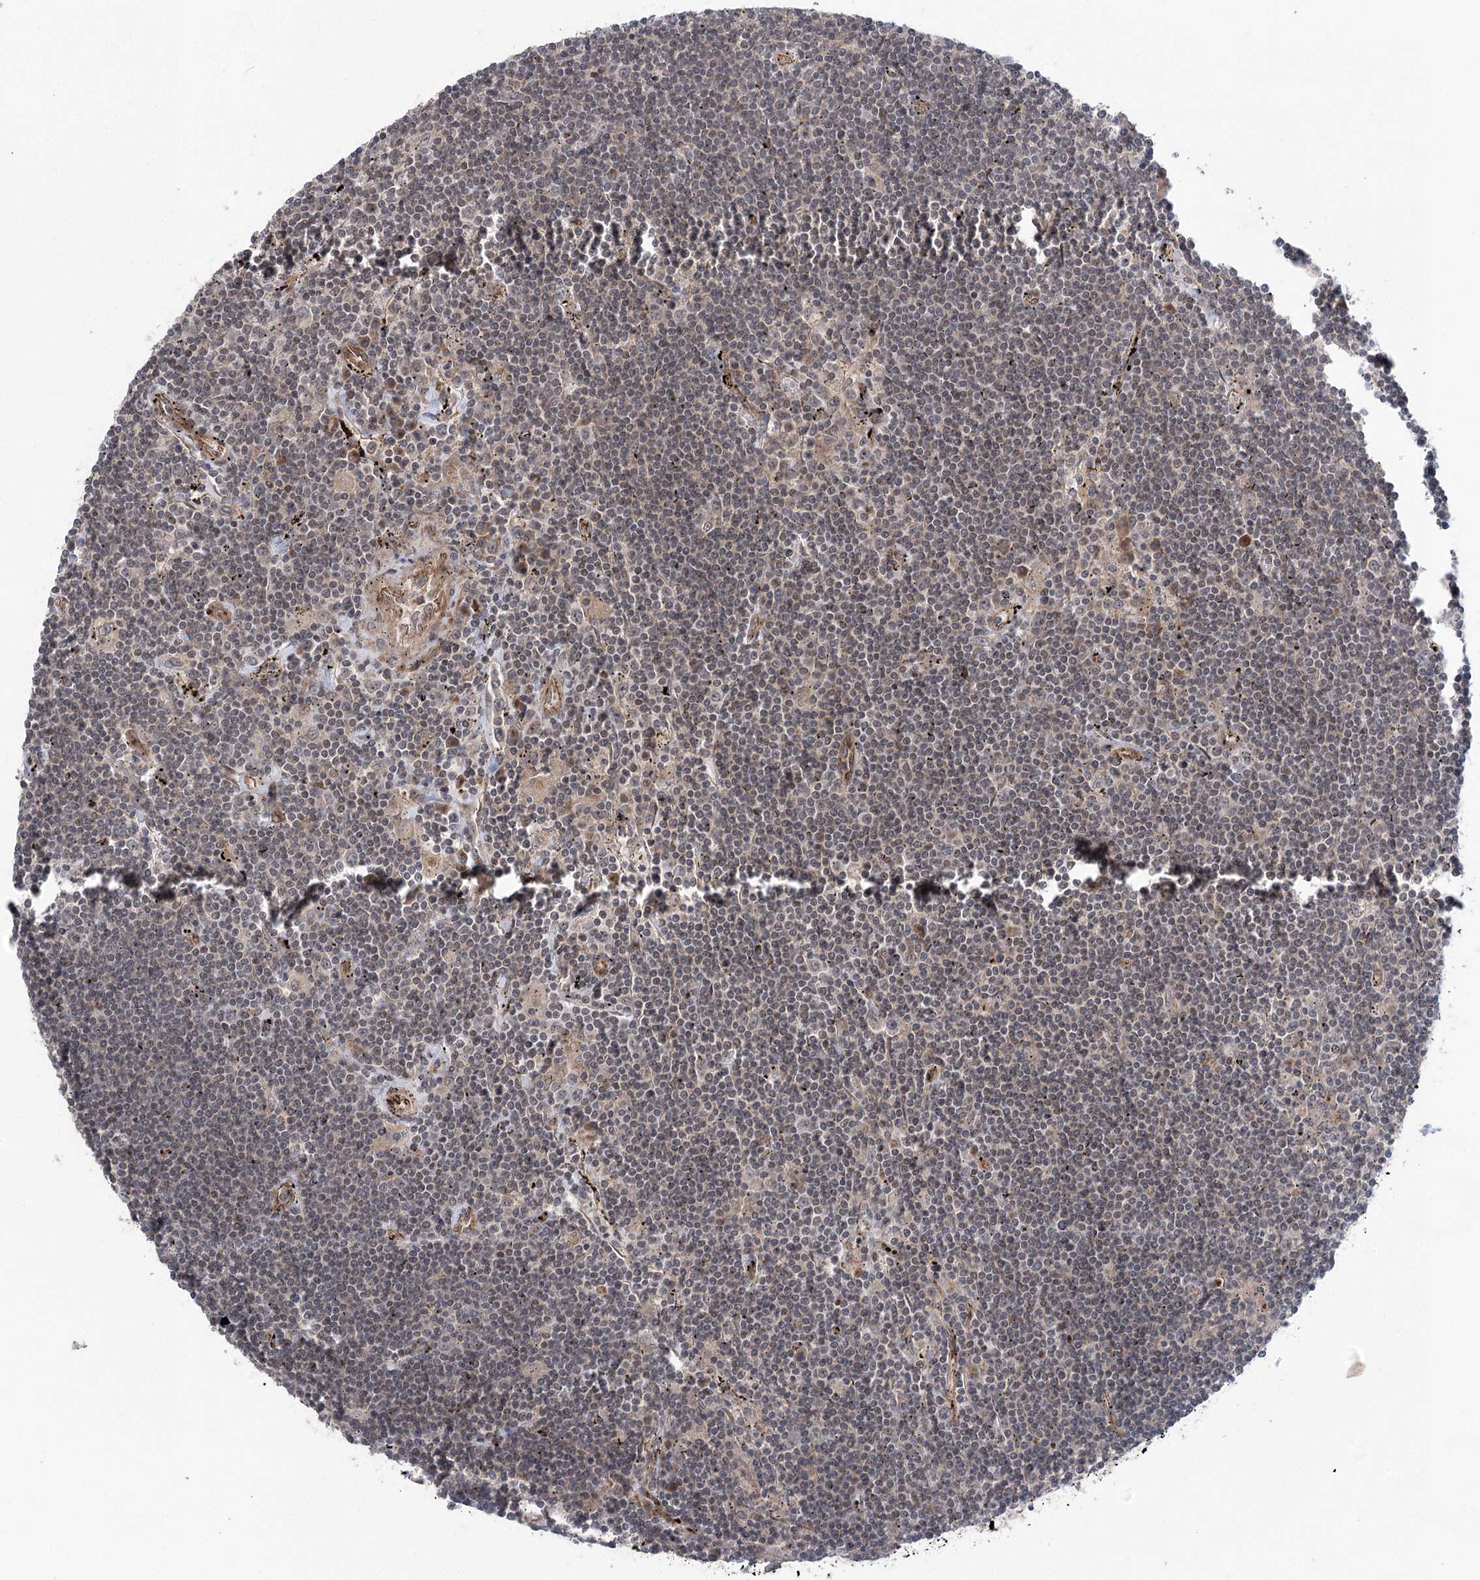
{"staining": {"intensity": "negative", "quantity": "none", "location": "none"}, "tissue": "lymphoma", "cell_type": "Tumor cells", "image_type": "cancer", "snomed": [{"axis": "morphology", "description": "Malignant lymphoma, non-Hodgkin's type, Low grade"}, {"axis": "topography", "description": "Spleen"}], "caption": "The micrograph displays no staining of tumor cells in malignant lymphoma, non-Hodgkin's type (low-grade).", "gene": "METTL24", "patient": {"sex": "male", "age": 76}}